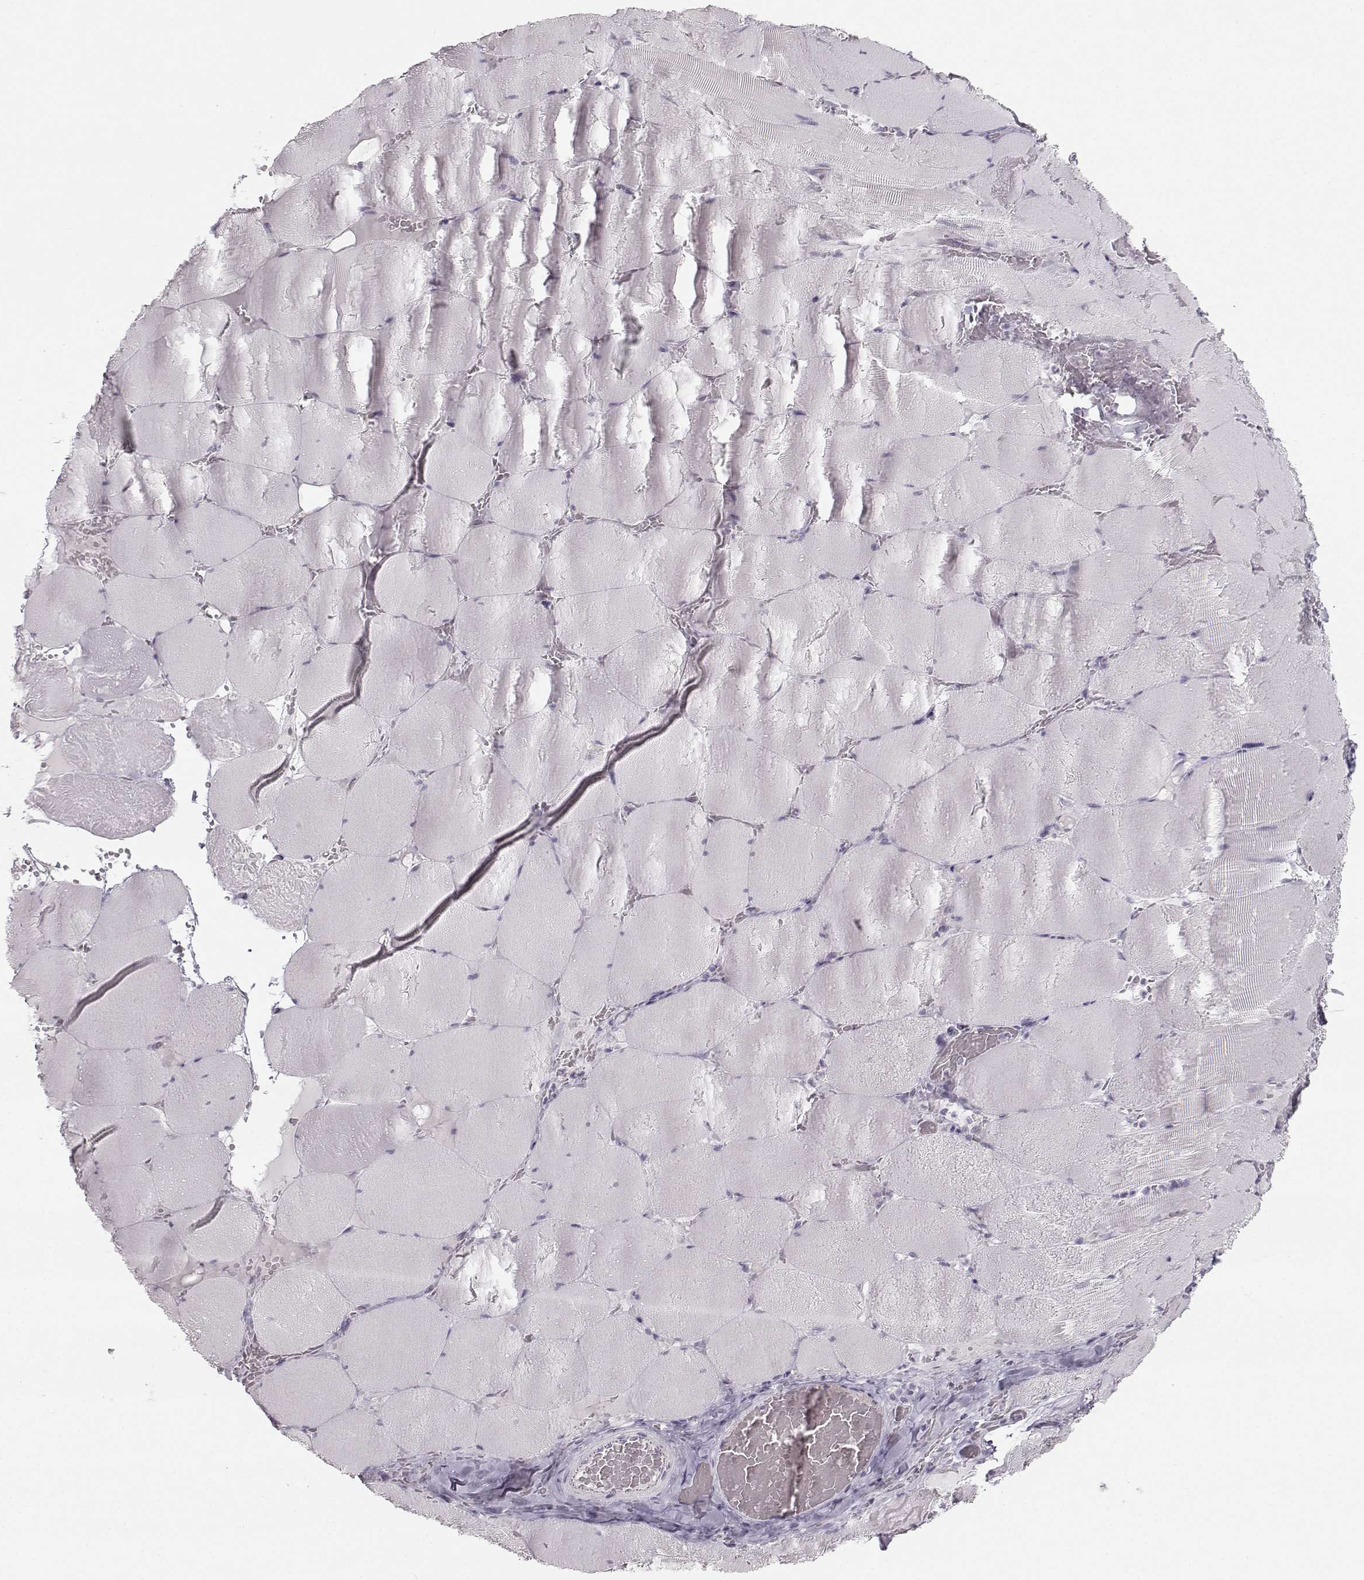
{"staining": {"intensity": "negative", "quantity": "none", "location": "none"}, "tissue": "skeletal muscle", "cell_type": "Myocytes", "image_type": "normal", "snomed": [{"axis": "morphology", "description": "Normal tissue, NOS"}, {"axis": "morphology", "description": "Malignant melanoma, Metastatic site"}, {"axis": "topography", "description": "Skeletal muscle"}], "caption": "The immunohistochemistry (IHC) image has no significant positivity in myocytes of skeletal muscle.", "gene": "CASR", "patient": {"sex": "male", "age": 50}}